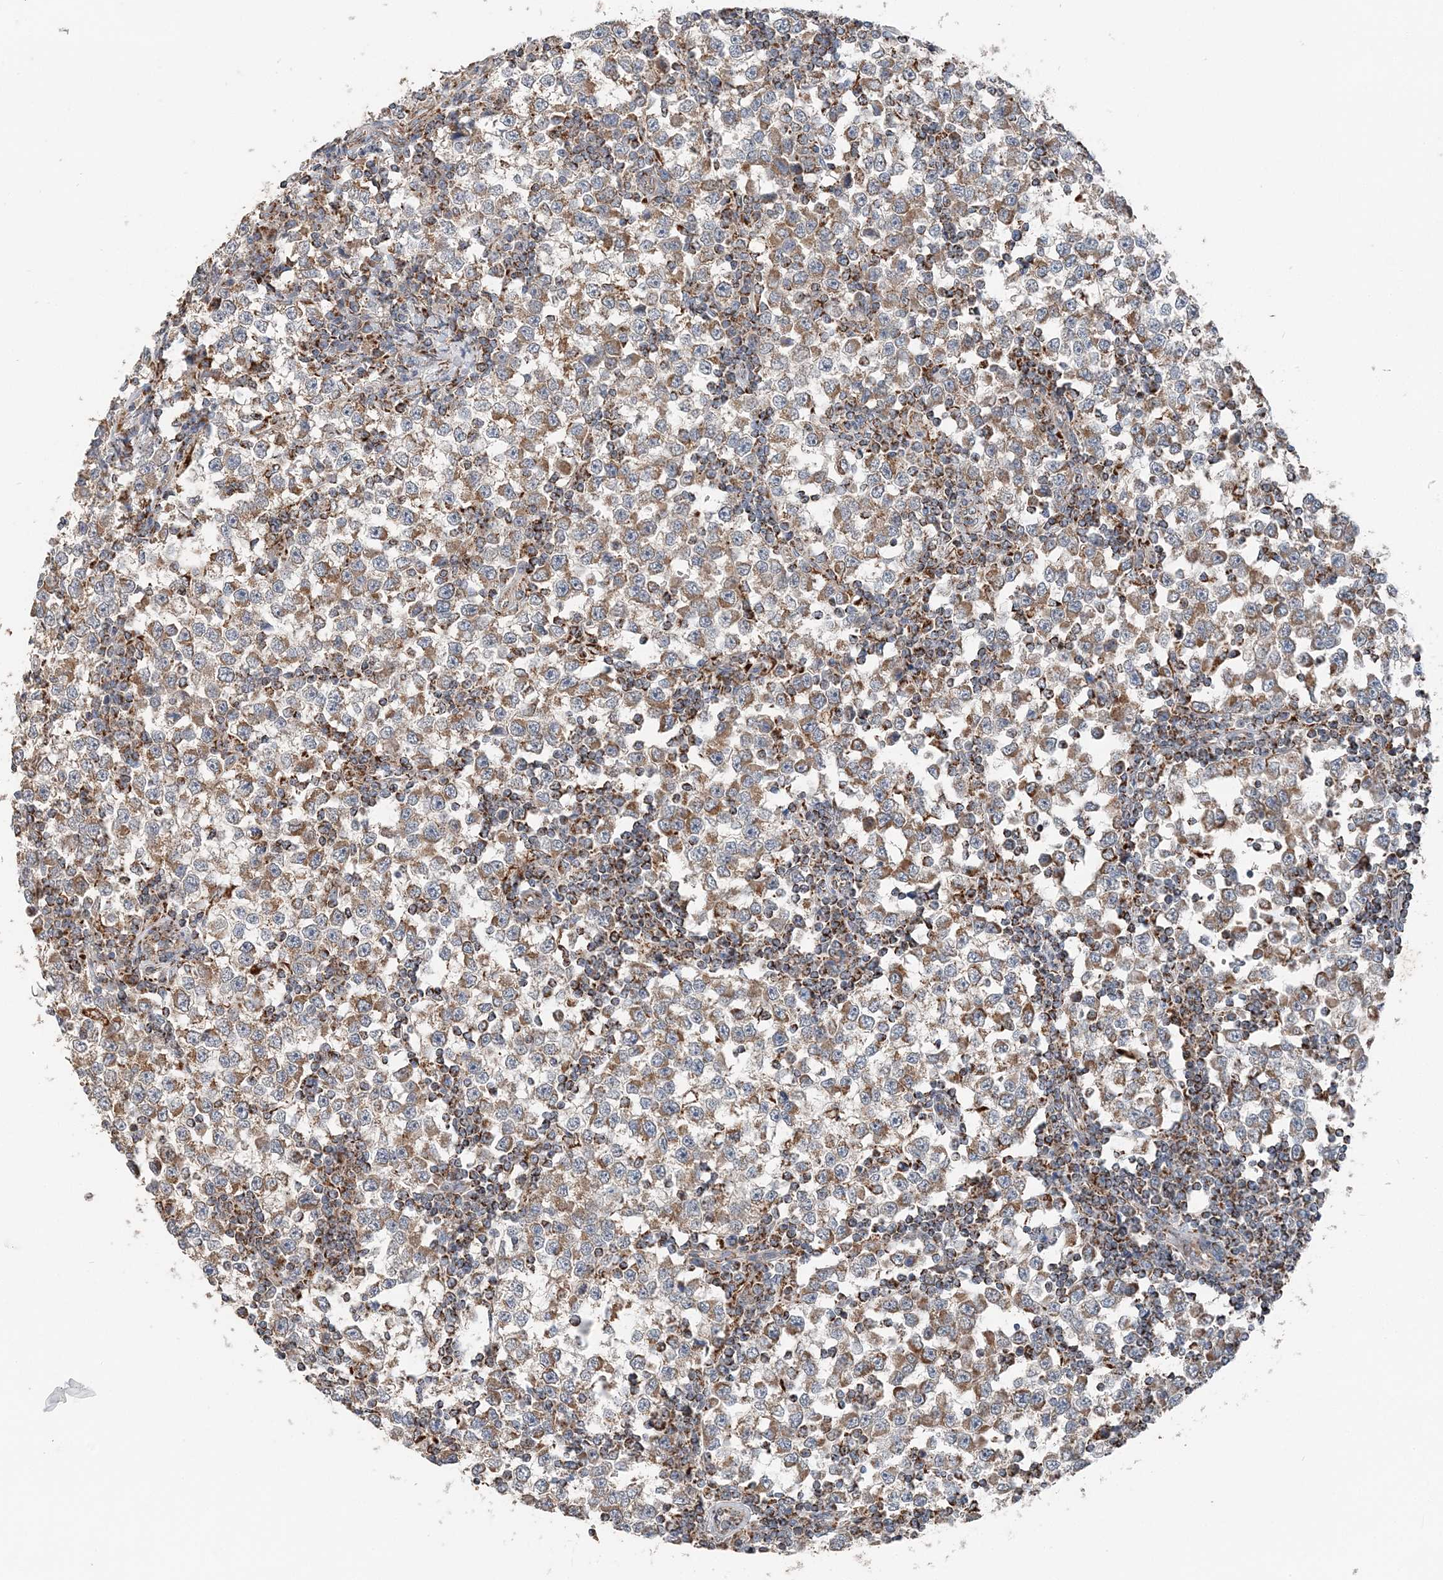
{"staining": {"intensity": "moderate", "quantity": ">75%", "location": "cytoplasmic/membranous"}, "tissue": "testis cancer", "cell_type": "Tumor cells", "image_type": "cancer", "snomed": [{"axis": "morphology", "description": "Seminoma, NOS"}, {"axis": "topography", "description": "Testis"}], "caption": "Tumor cells demonstrate medium levels of moderate cytoplasmic/membranous staining in about >75% of cells in testis cancer.", "gene": "SPRY2", "patient": {"sex": "male", "age": 65}}